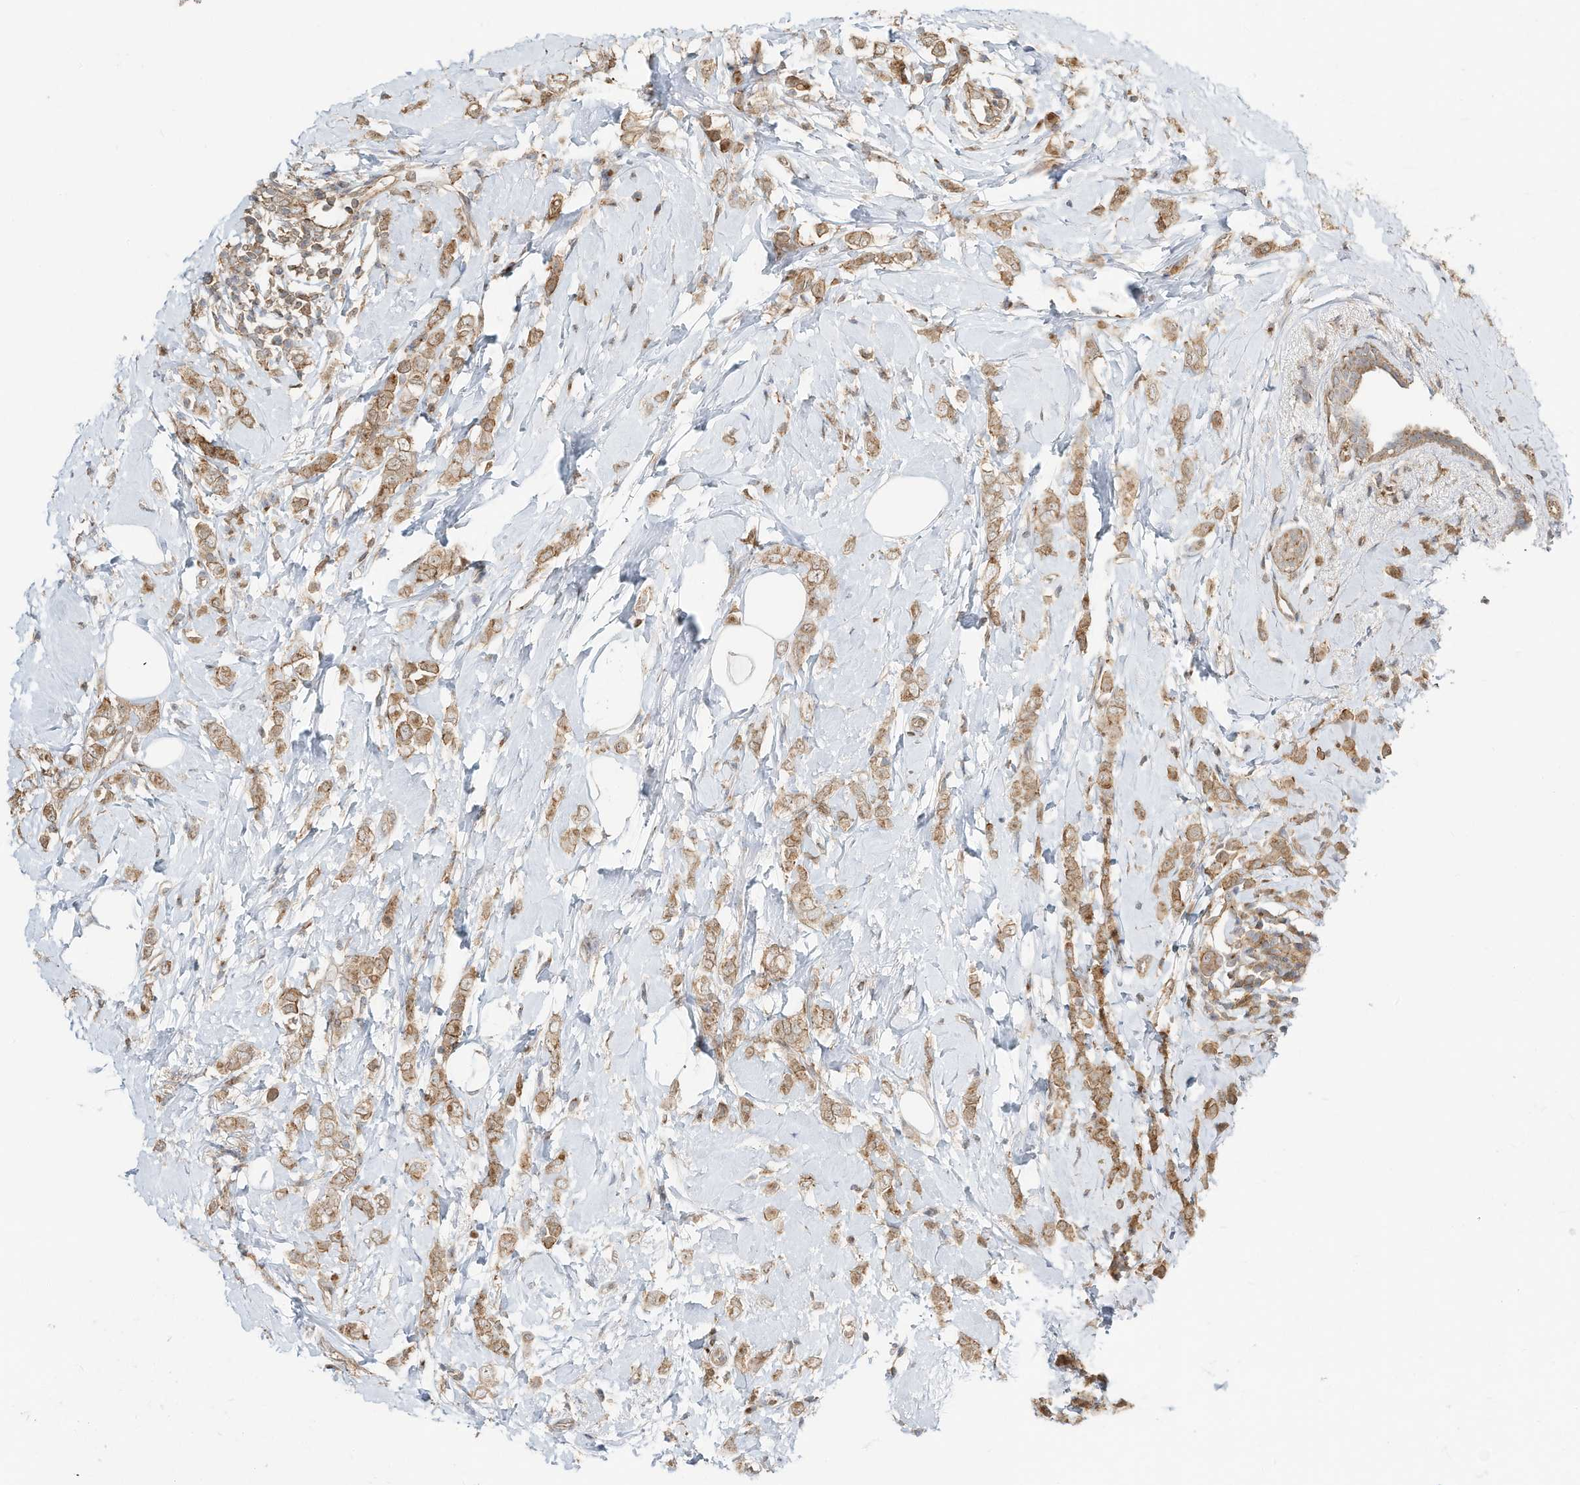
{"staining": {"intensity": "moderate", "quantity": ">75%", "location": "cytoplasmic/membranous"}, "tissue": "breast cancer", "cell_type": "Tumor cells", "image_type": "cancer", "snomed": [{"axis": "morphology", "description": "Lobular carcinoma"}, {"axis": "topography", "description": "Breast"}], "caption": "Protein staining of breast cancer (lobular carcinoma) tissue shows moderate cytoplasmic/membranous positivity in approximately >75% of tumor cells. The staining was performed using DAB (3,3'-diaminobenzidine), with brown indicating positive protein expression. Nuclei are stained blue with hematoxylin.", "gene": "CUX1", "patient": {"sex": "female", "age": 47}}